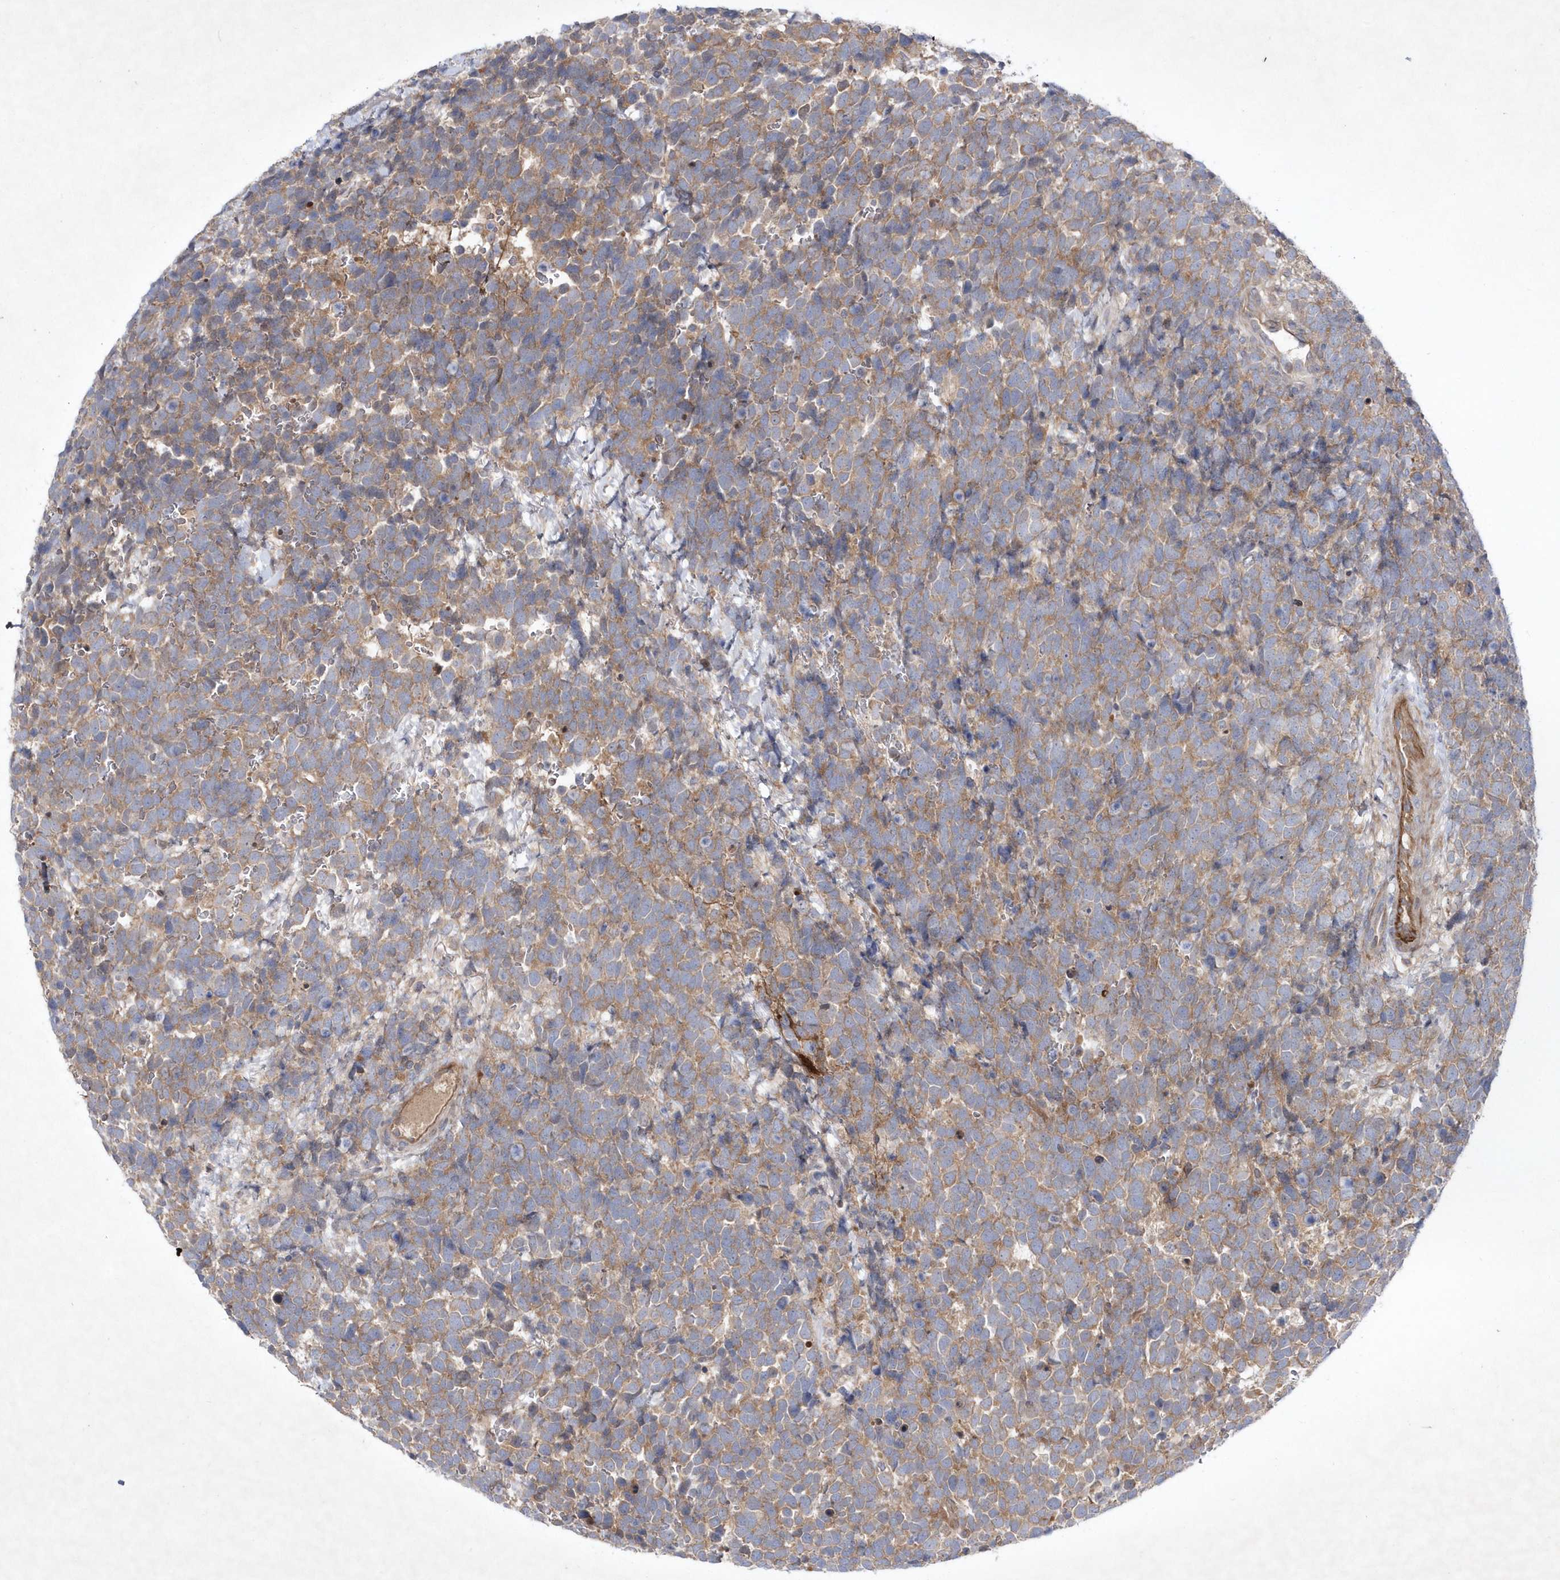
{"staining": {"intensity": "moderate", "quantity": ">75%", "location": "cytoplasmic/membranous"}, "tissue": "urothelial cancer", "cell_type": "Tumor cells", "image_type": "cancer", "snomed": [{"axis": "morphology", "description": "Urothelial carcinoma, High grade"}, {"axis": "topography", "description": "Urinary bladder"}], "caption": "There is medium levels of moderate cytoplasmic/membranous expression in tumor cells of urothelial cancer, as demonstrated by immunohistochemical staining (brown color).", "gene": "DSPP", "patient": {"sex": "female", "age": 82}}